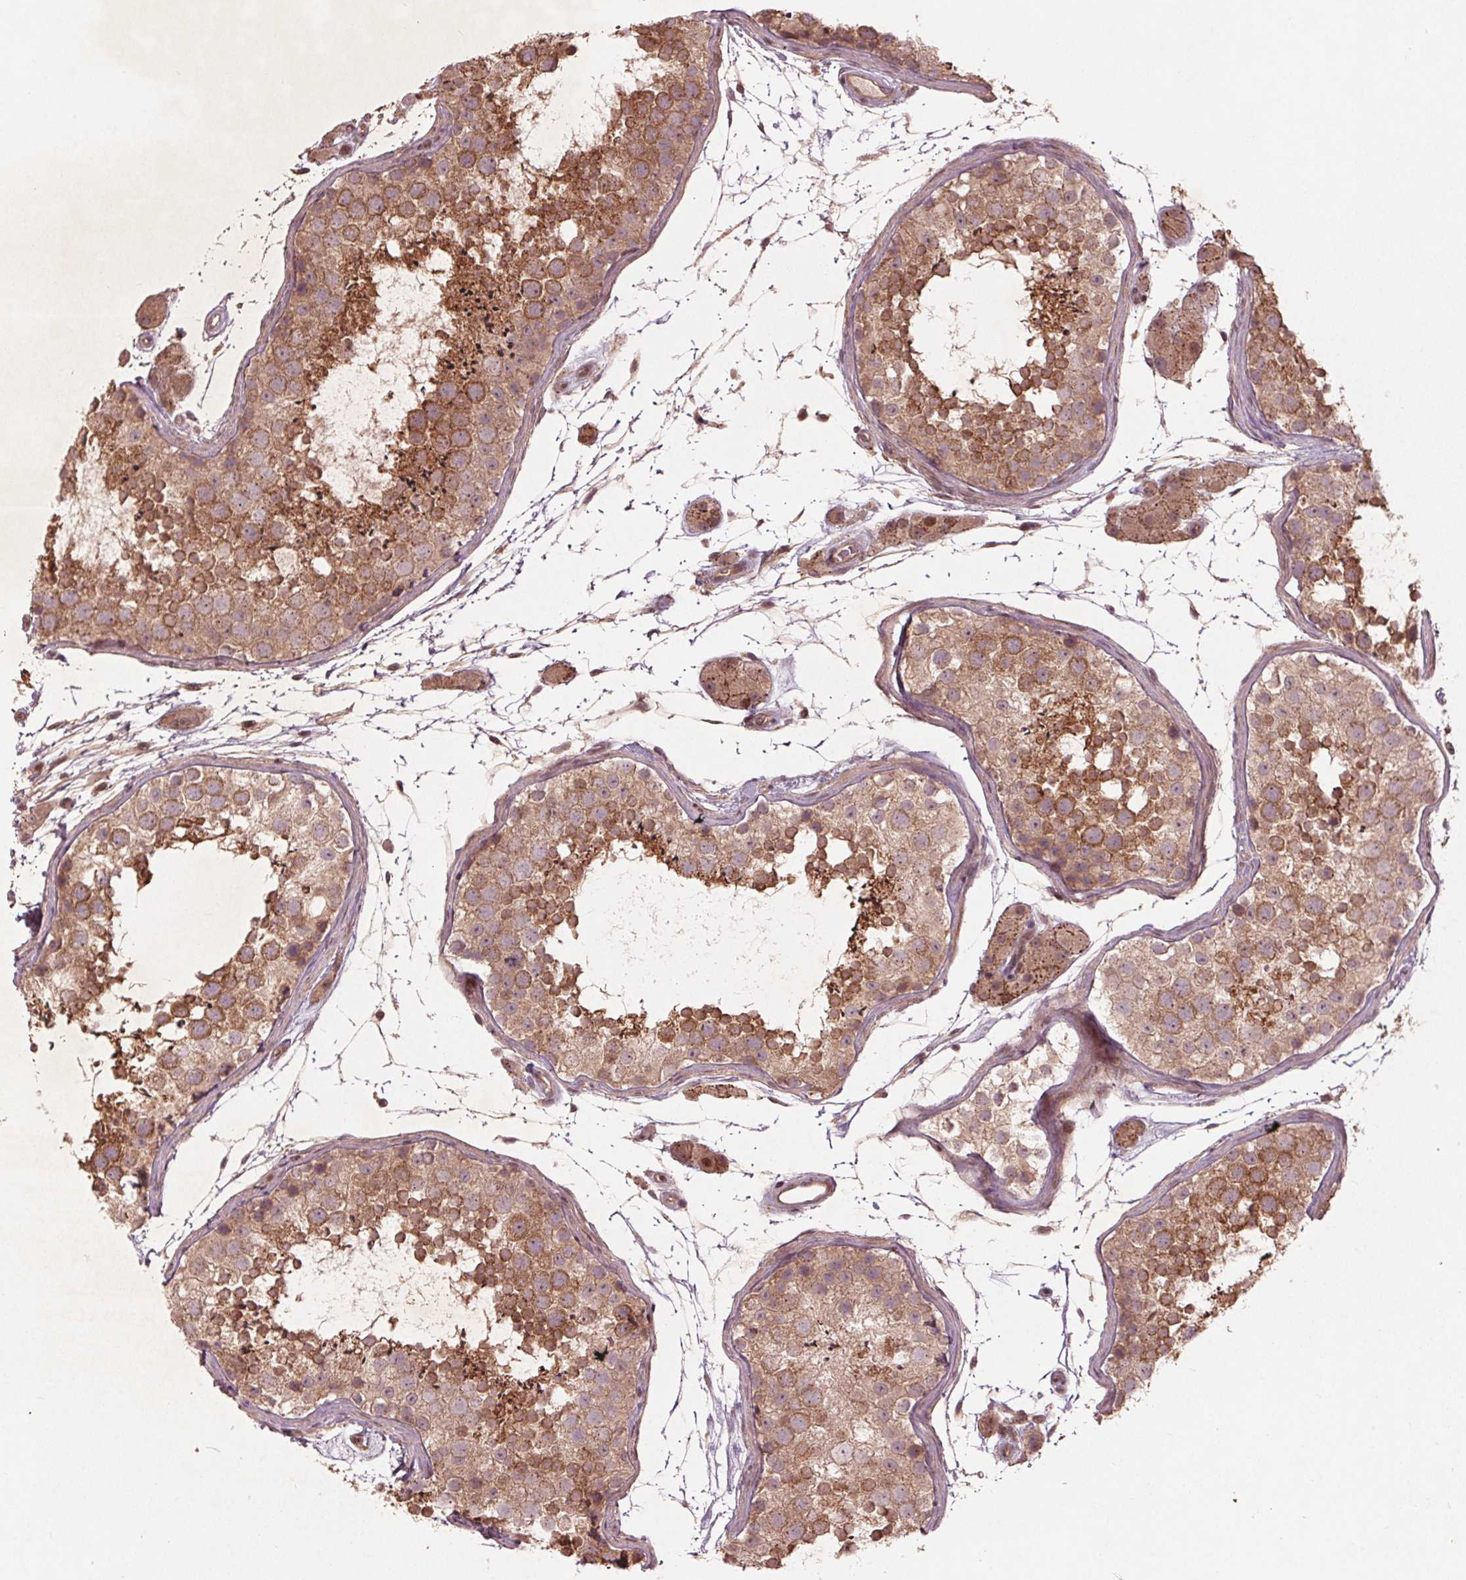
{"staining": {"intensity": "moderate", "quantity": "25%-75%", "location": "cytoplasmic/membranous,nuclear"}, "tissue": "testis", "cell_type": "Cells in seminiferous ducts", "image_type": "normal", "snomed": [{"axis": "morphology", "description": "Normal tissue, NOS"}, {"axis": "topography", "description": "Testis"}], "caption": "DAB immunohistochemical staining of normal testis shows moderate cytoplasmic/membranous,nuclear protein positivity in approximately 25%-75% of cells in seminiferous ducts.", "gene": "CDKL4", "patient": {"sex": "male", "age": 41}}